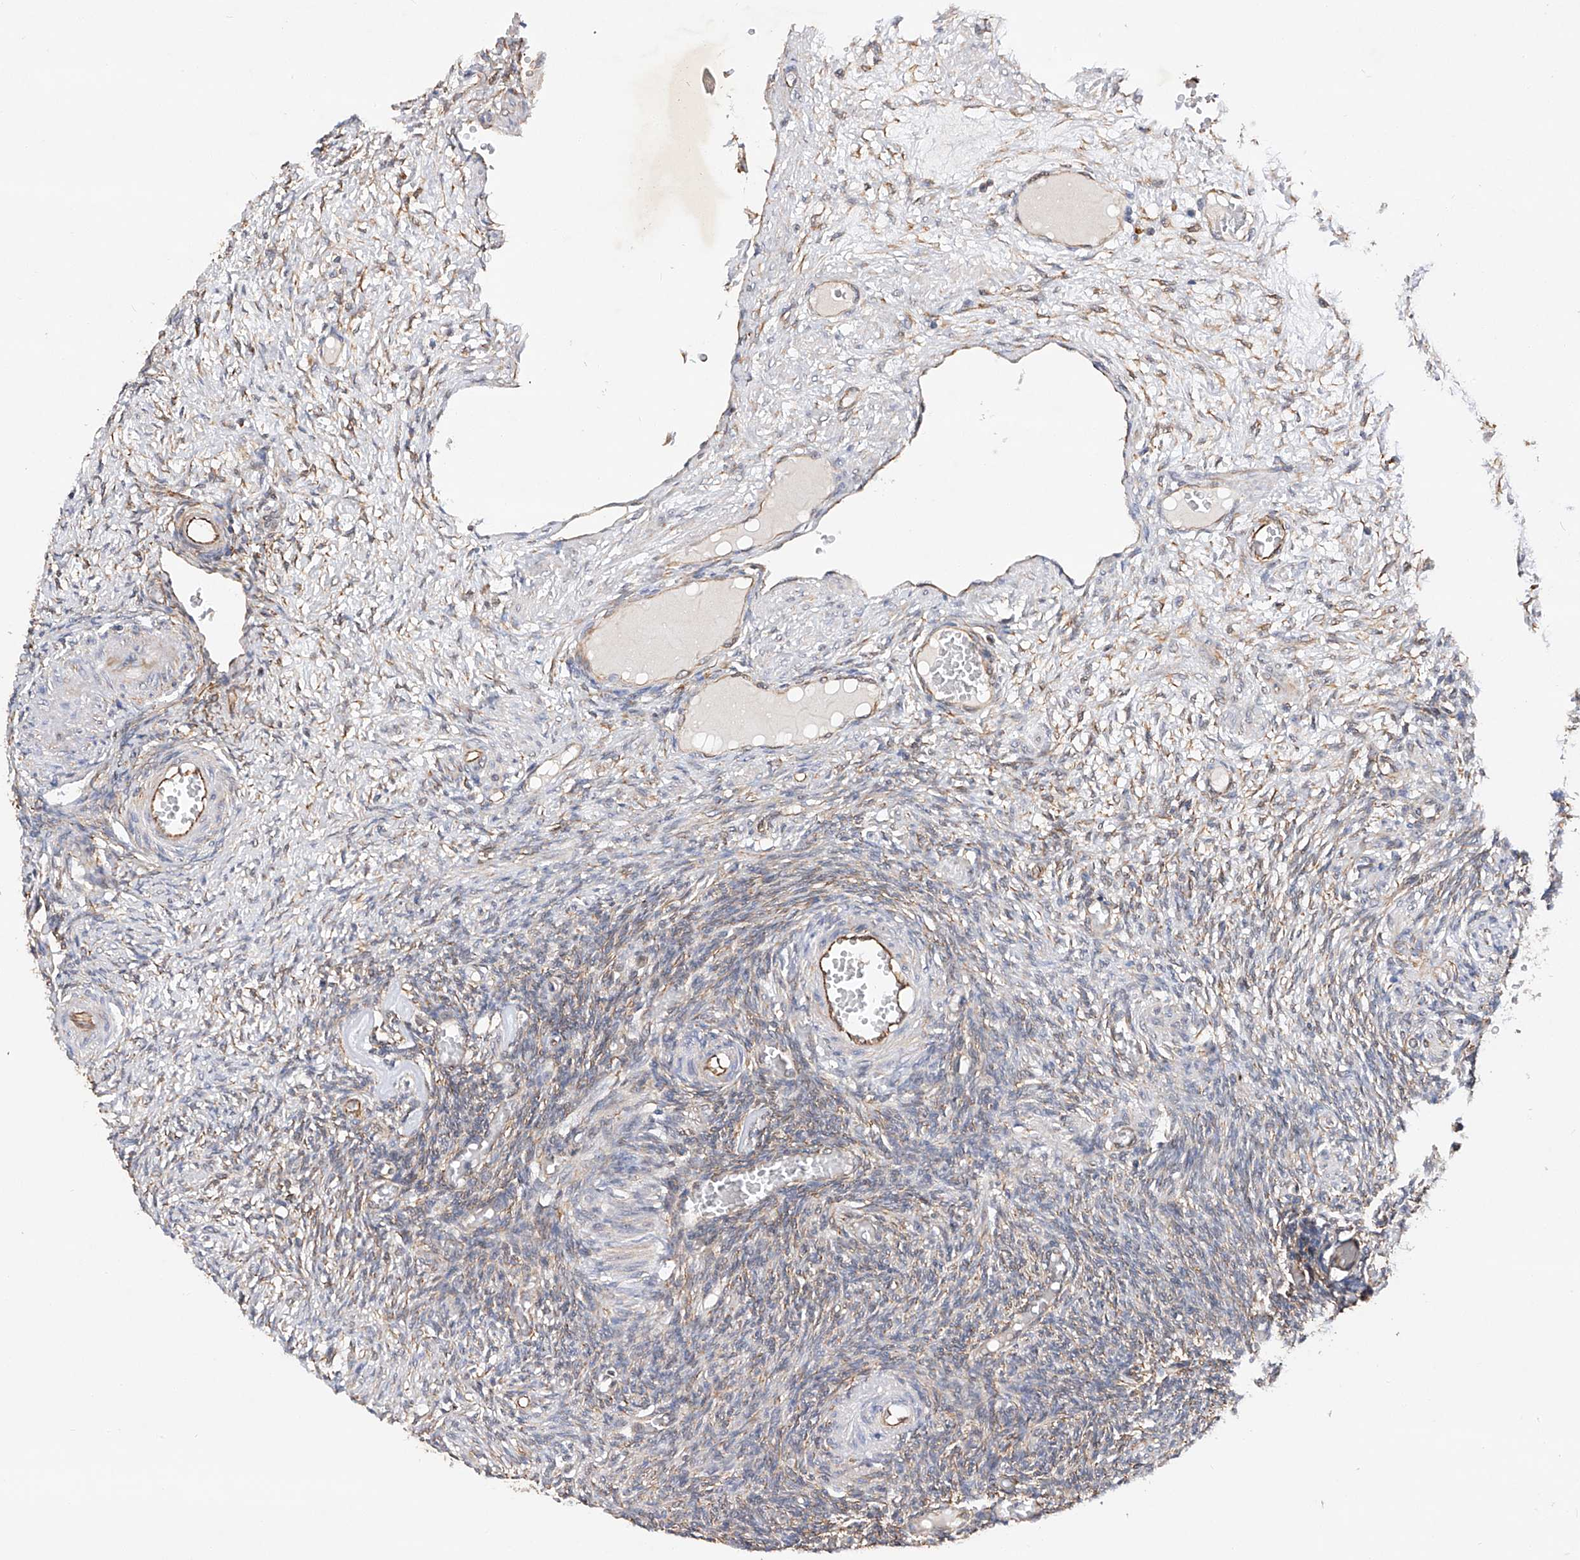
{"staining": {"intensity": "weak", "quantity": "<25%", "location": "cytoplasmic/membranous"}, "tissue": "ovary", "cell_type": "Ovarian stroma cells", "image_type": "normal", "snomed": [{"axis": "morphology", "description": "Normal tissue, NOS"}, {"axis": "topography", "description": "Ovary"}], "caption": "Immunohistochemical staining of benign human ovary displays no significant expression in ovarian stroma cells.", "gene": "AMD1", "patient": {"sex": "female", "age": 27}}